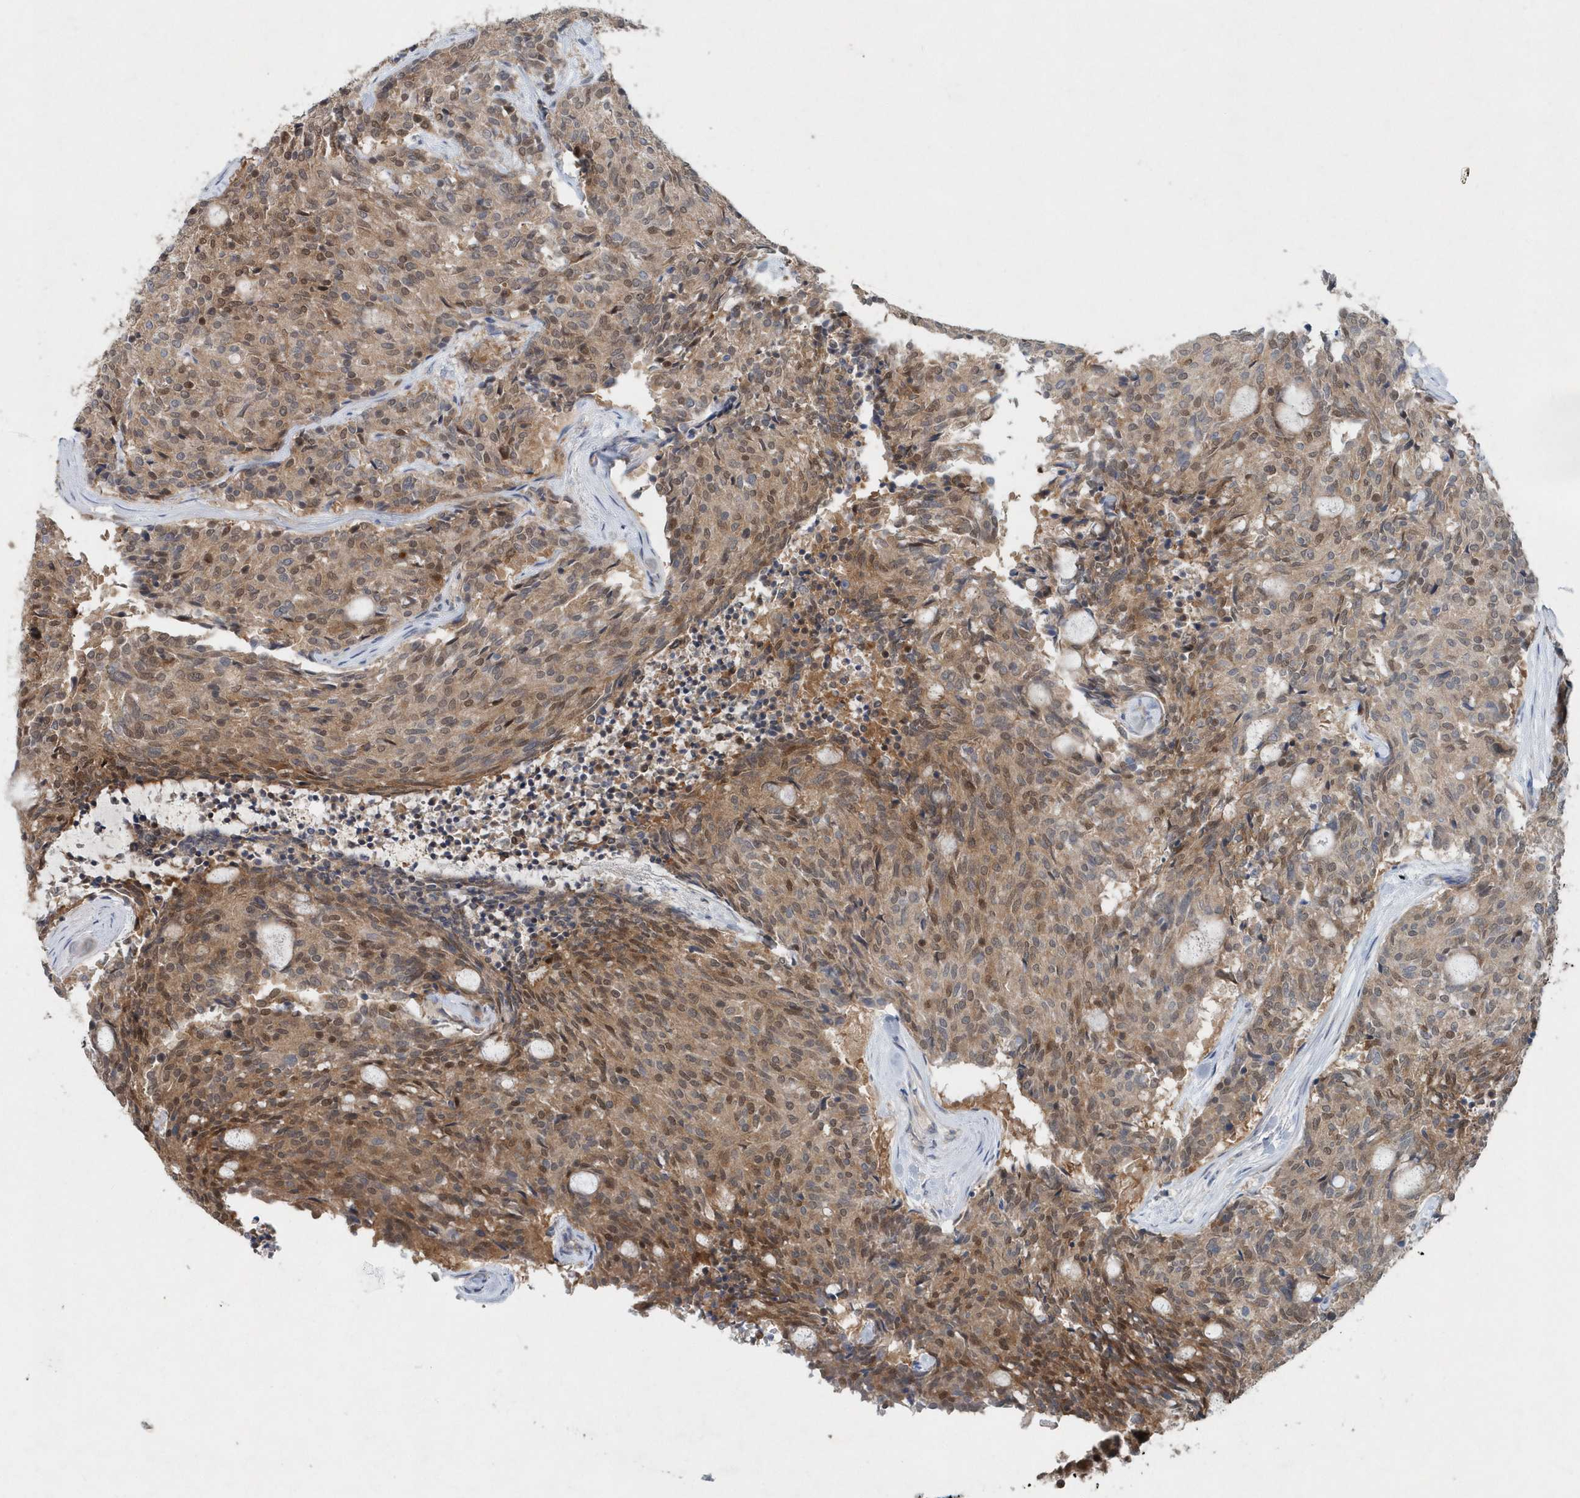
{"staining": {"intensity": "moderate", "quantity": ">75%", "location": "cytoplasmic/membranous,nuclear"}, "tissue": "carcinoid", "cell_type": "Tumor cells", "image_type": "cancer", "snomed": [{"axis": "morphology", "description": "Carcinoid, malignant, NOS"}, {"axis": "topography", "description": "Pancreas"}], "caption": "A brown stain labels moderate cytoplasmic/membranous and nuclear positivity of a protein in malignant carcinoid tumor cells. Using DAB (brown) and hematoxylin (blue) stains, captured at high magnification using brightfield microscopy.", "gene": "PFN2", "patient": {"sex": "female", "age": 54}}